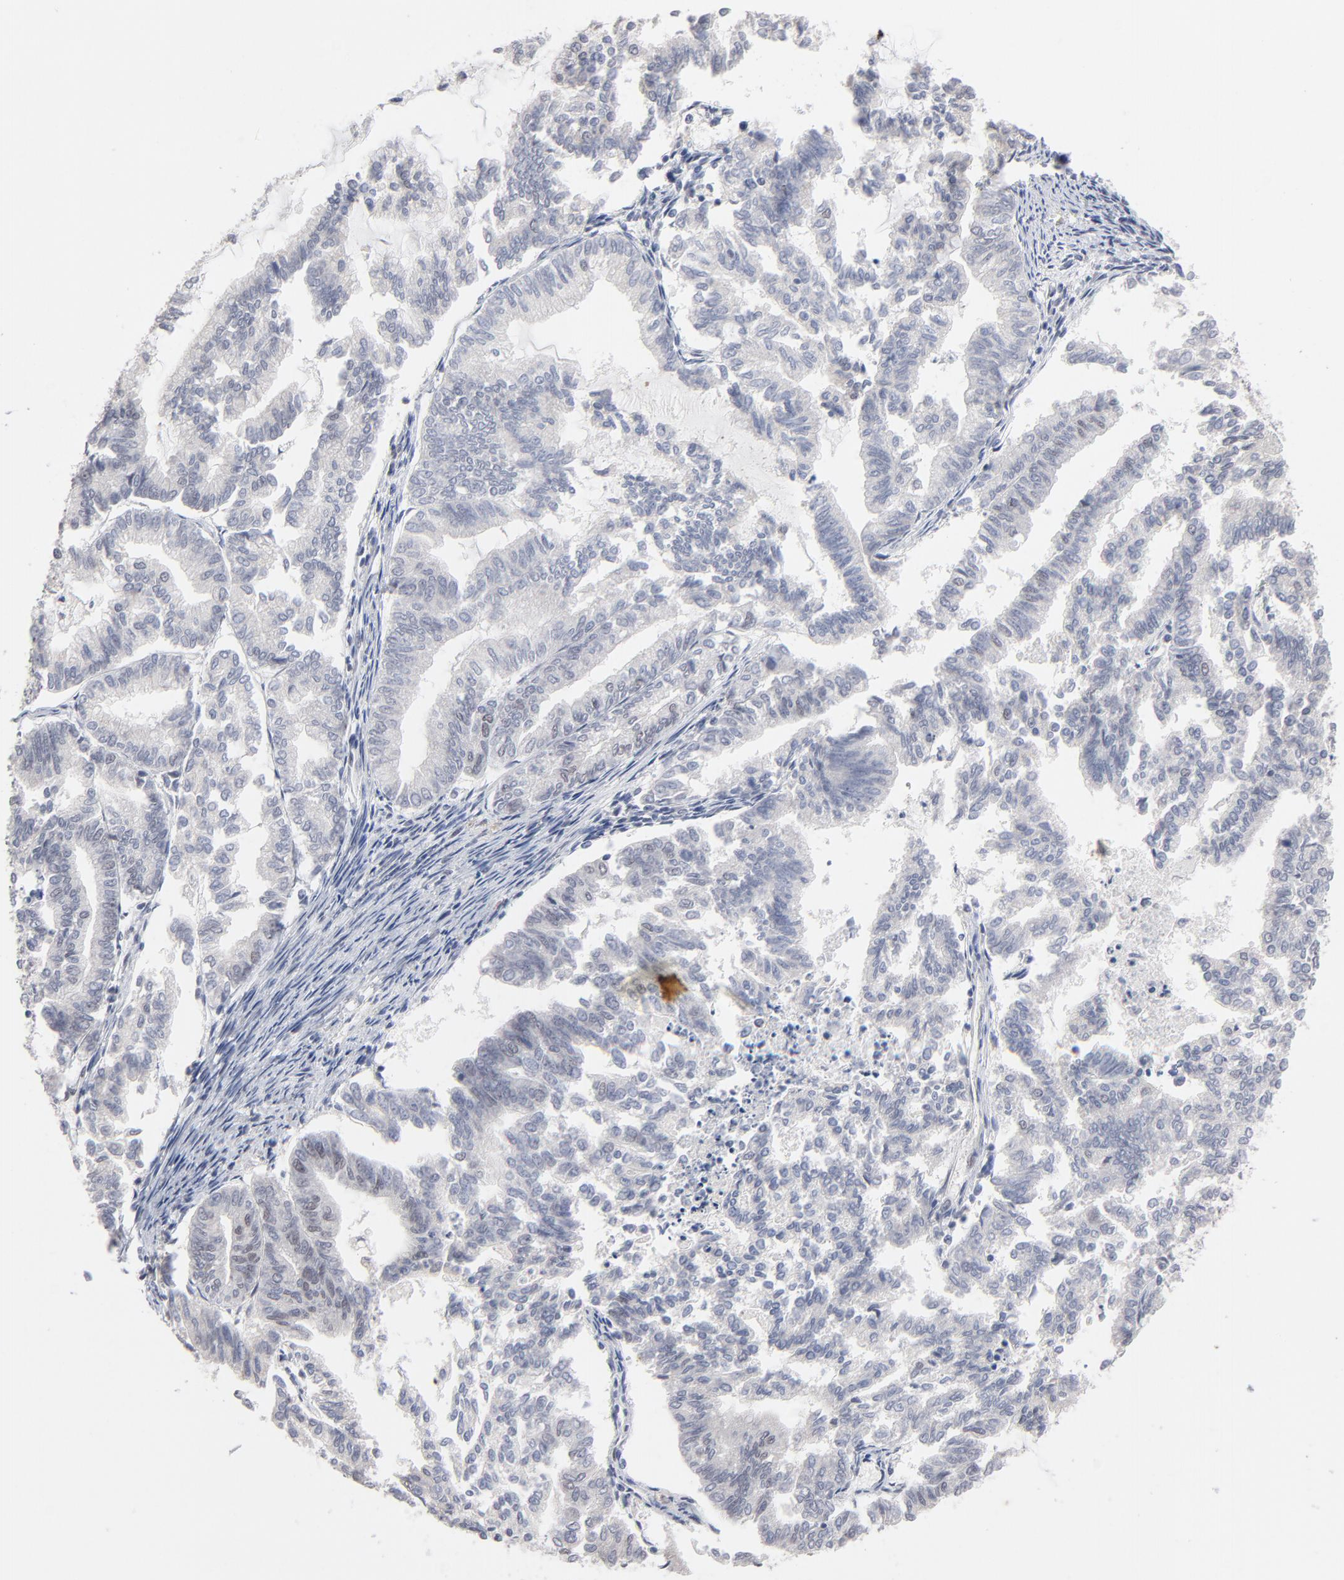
{"staining": {"intensity": "negative", "quantity": "none", "location": "none"}, "tissue": "endometrial cancer", "cell_type": "Tumor cells", "image_type": "cancer", "snomed": [{"axis": "morphology", "description": "Adenocarcinoma, NOS"}, {"axis": "topography", "description": "Endometrium"}], "caption": "Human endometrial cancer stained for a protein using immunohistochemistry (IHC) demonstrates no expression in tumor cells.", "gene": "MBIP", "patient": {"sex": "female", "age": 79}}